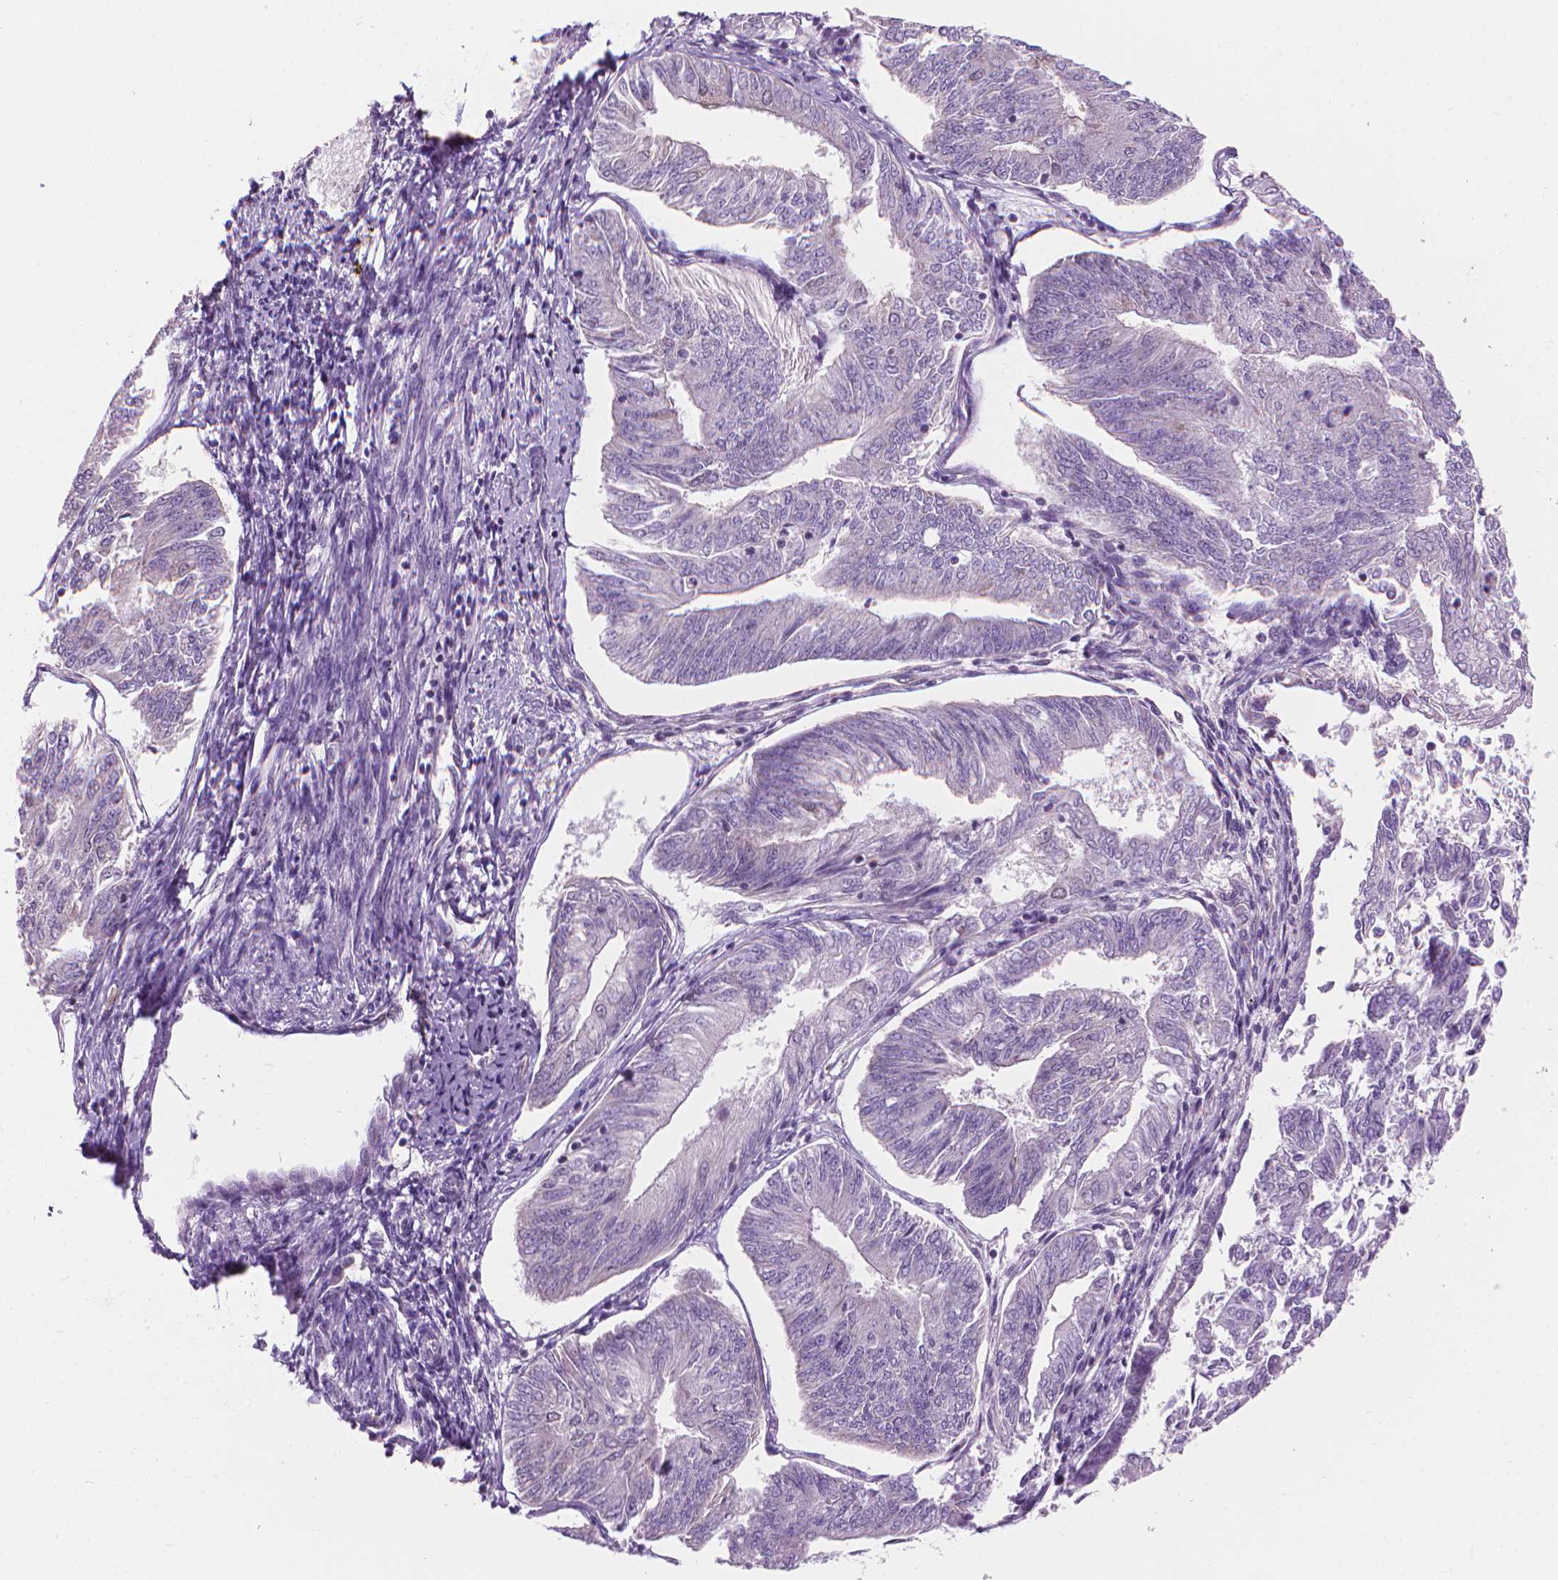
{"staining": {"intensity": "negative", "quantity": "none", "location": "none"}, "tissue": "endometrial cancer", "cell_type": "Tumor cells", "image_type": "cancer", "snomed": [{"axis": "morphology", "description": "Adenocarcinoma, NOS"}, {"axis": "topography", "description": "Endometrium"}], "caption": "Protein analysis of endometrial cancer (adenocarcinoma) demonstrates no significant expression in tumor cells. (Brightfield microscopy of DAB immunohistochemistry (IHC) at high magnification).", "gene": "CFAP126", "patient": {"sex": "female", "age": 58}}